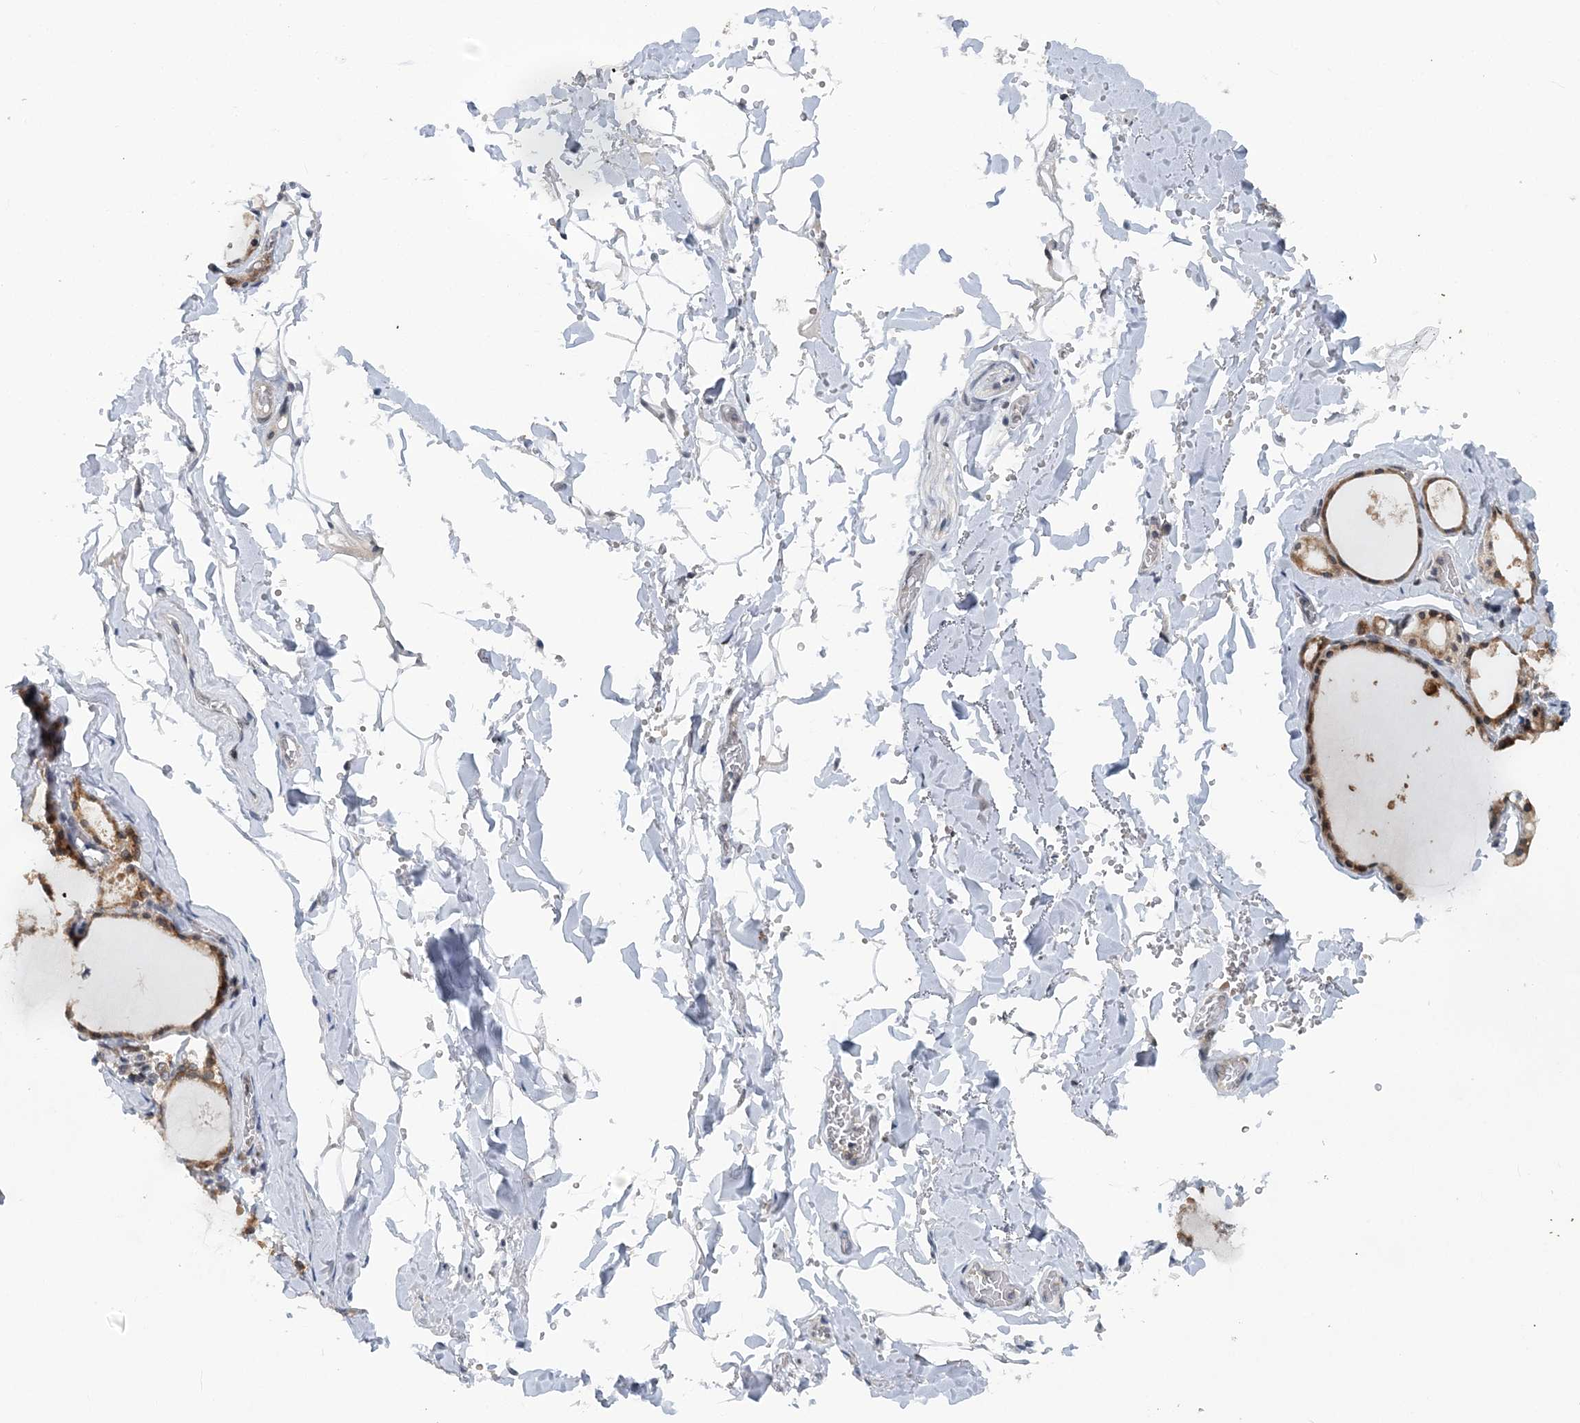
{"staining": {"intensity": "moderate", "quantity": ">75%", "location": "cytoplasmic/membranous"}, "tissue": "thyroid gland", "cell_type": "Glandular cells", "image_type": "normal", "snomed": [{"axis": "morphology", "description": "Normal tissue, NOS"}, {"axis": "topography", "description": "Thyroid gland"}], "caption": "A brown stain labels moderate cytoplasmic/membranous positivity of a protein in glandular cells of normal human thyroid gland. The staining was performed using DAB, with brown indicating positive protein expression. Nuclei are stained blue with hematoxylin.", "gene": "HYCC2", "patient": {"sex": "male", "age": 56}}